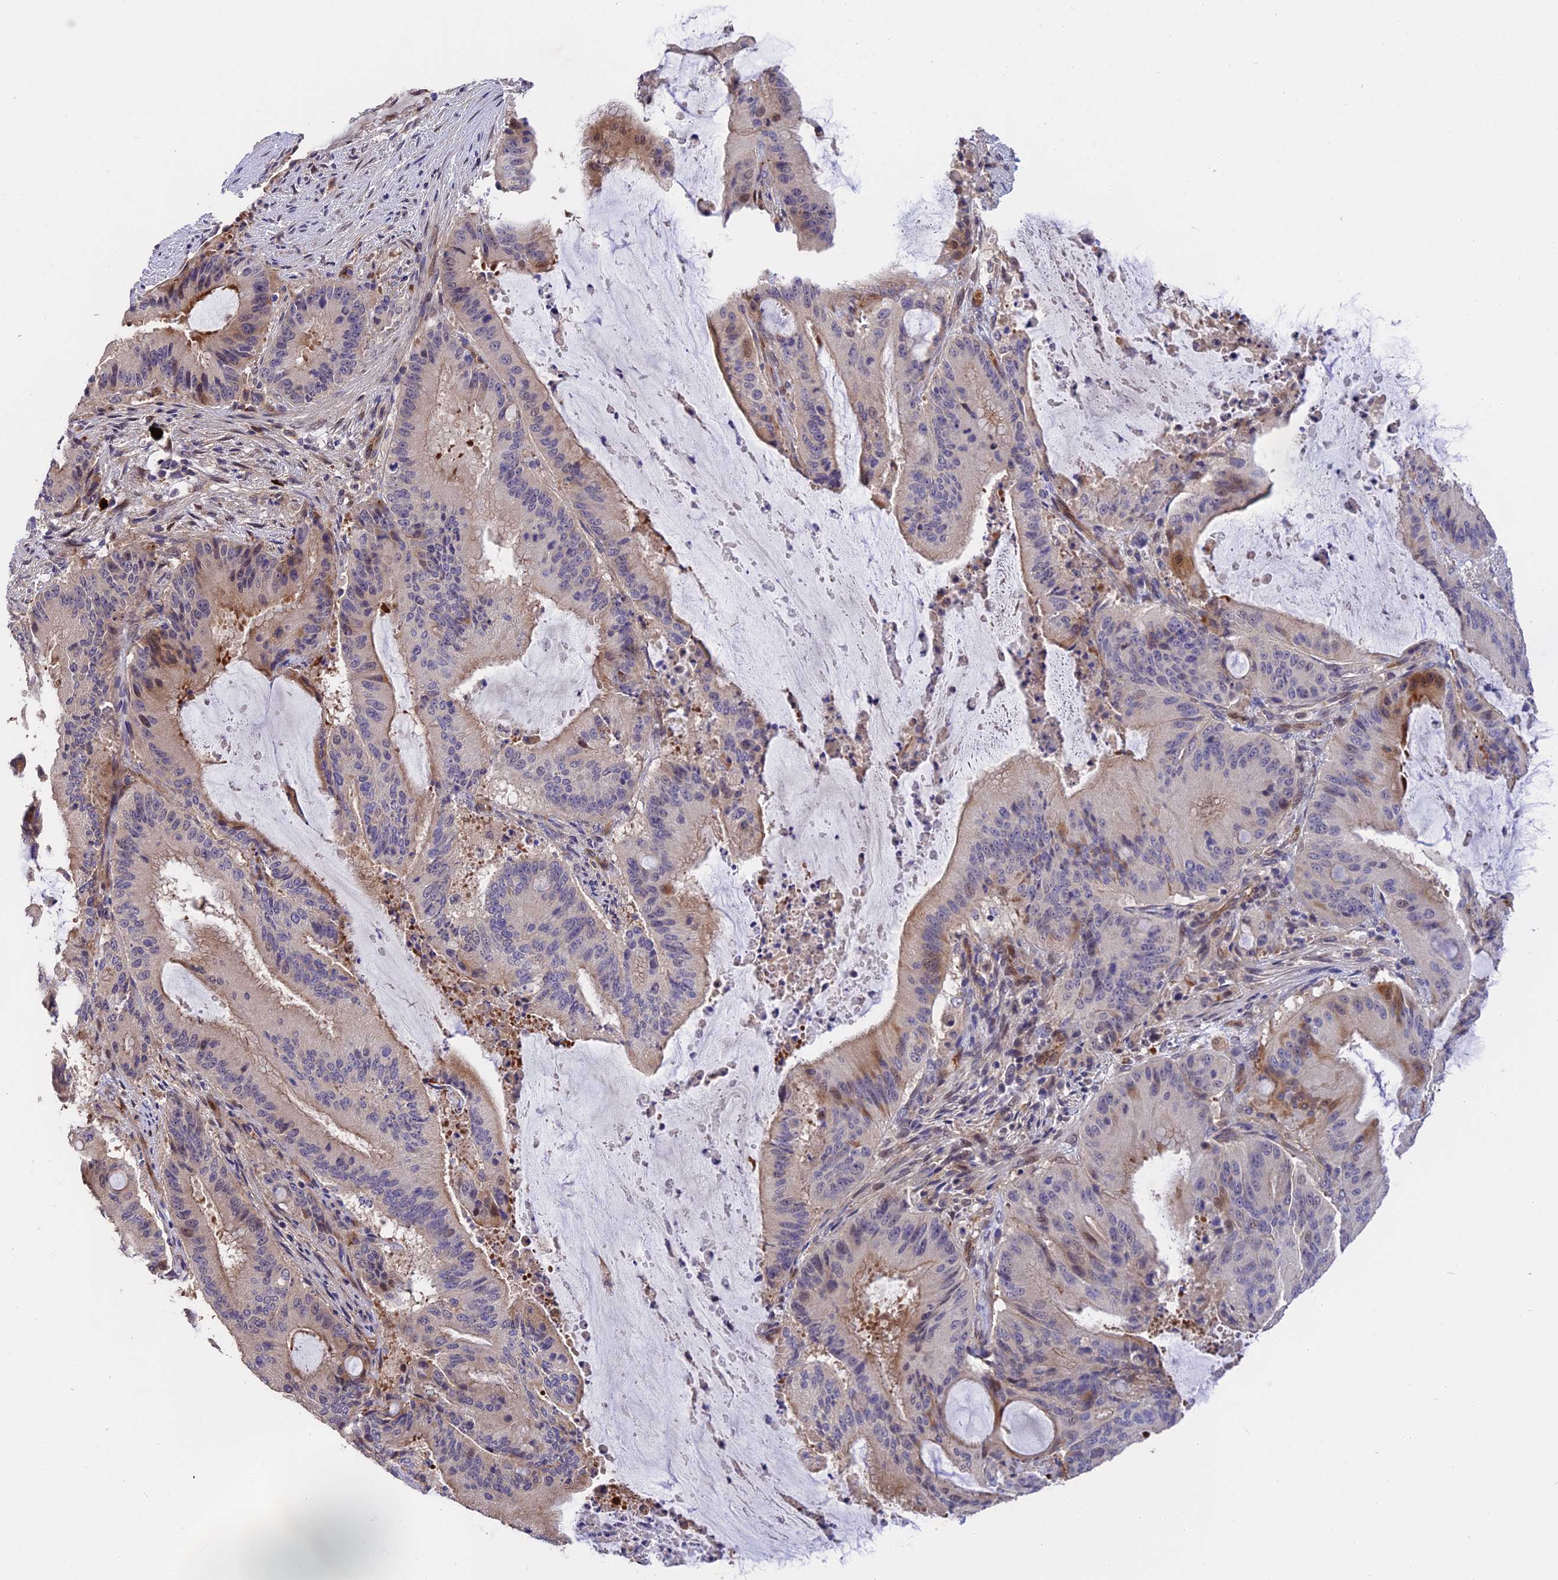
{"staining": {"intensity": "moderate", "quantity": "<25%", "location": "cytoplasmic/membranous,nuclear"}, "tissue": "liver cancer", "cell_type": "Tumor cells", "image_type": "cancer", "snomed": [{"axis": "morphology", "description": "Normal tissue, NOS"}, {"axis": "morphology", "description": "Cholangiocarcinoma"}, {"axis": "topography", "description": "Liver"}, {"axis": "topography", "description": "Peripheral nerve tissue"}], "caption": "This is an image of immunohistochemistry (IHC) staining of liver cancer, which shows moderate expression in the cytoplasmic/membranous and nuclear of tumor cells.", "gene": "MFSD2A", "patient": {"sex": "female", "age": 73}}